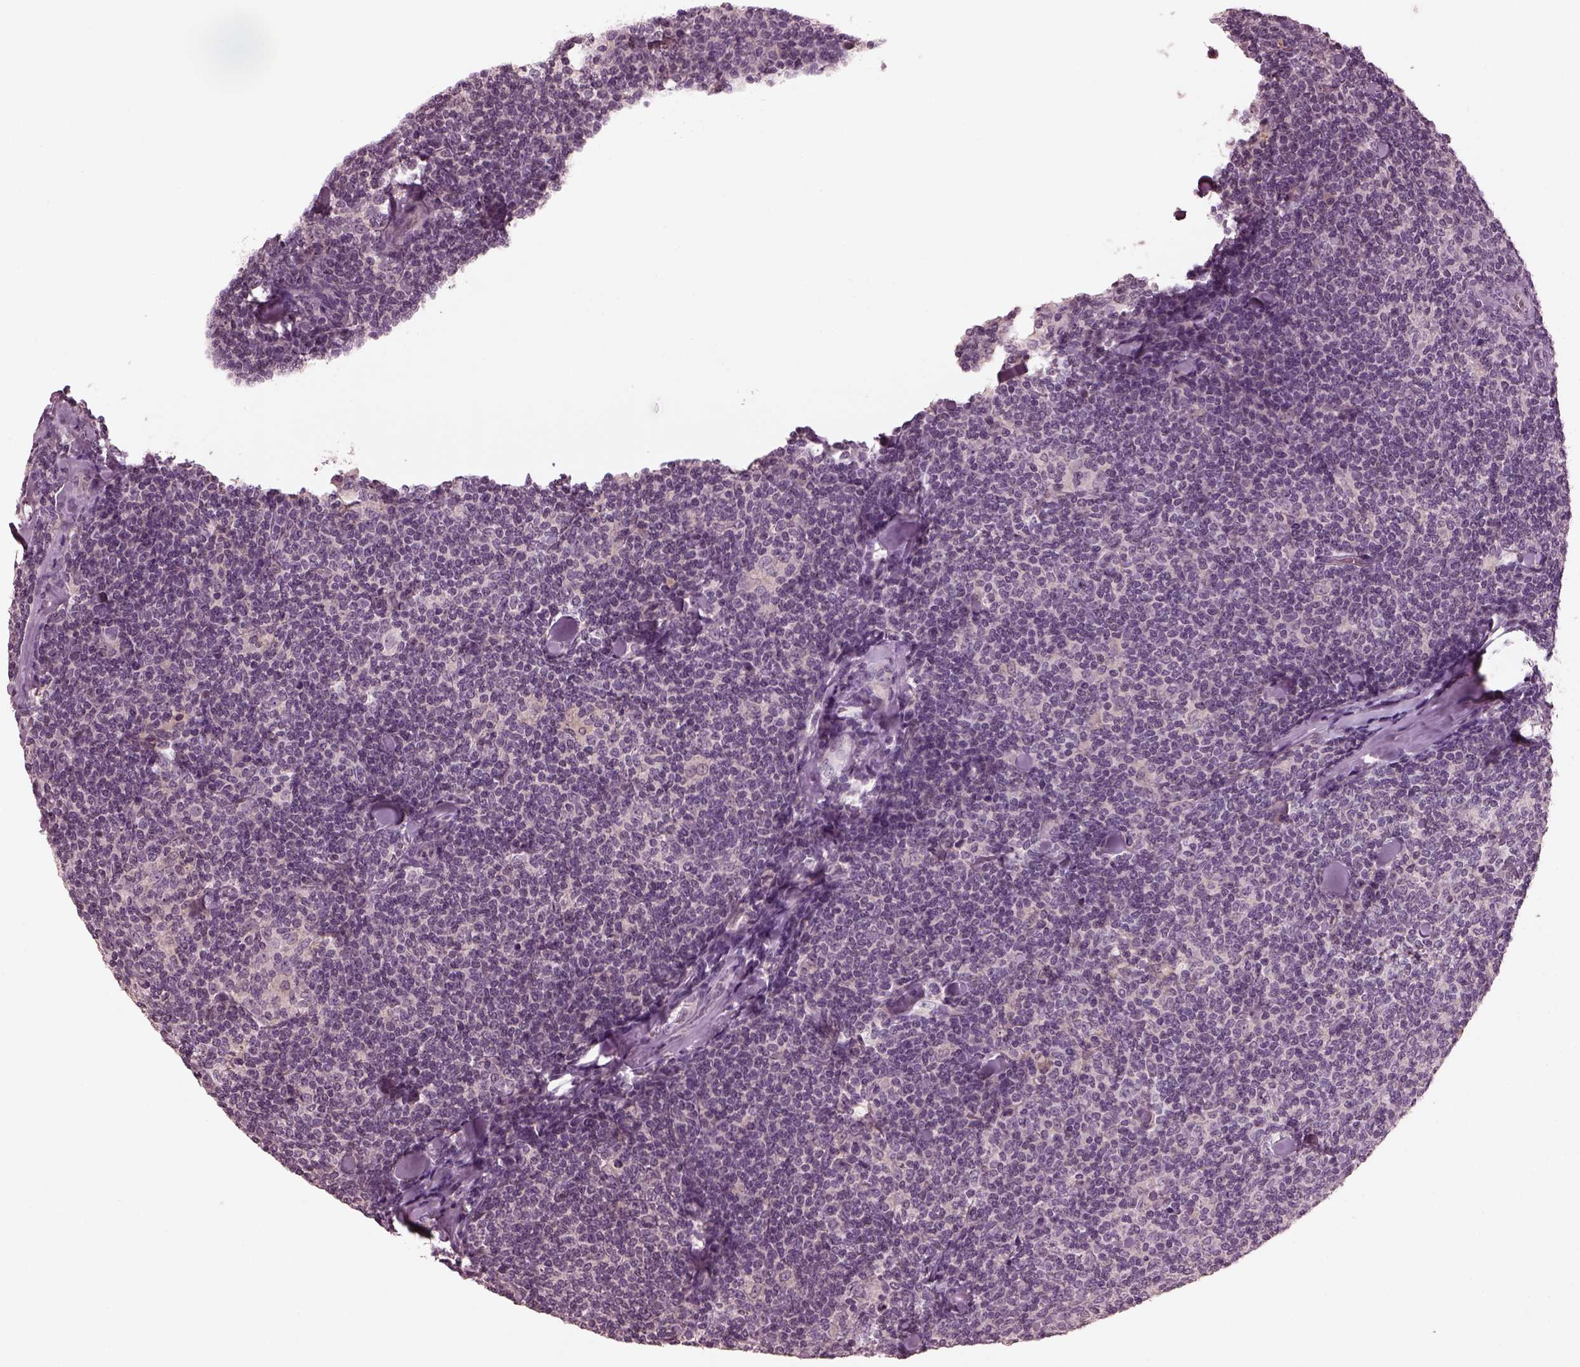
{"staining": {"intensity": "negative", "quantity": "none", "location": "none"}, "tissue": "lymphoma", "cell_type": "Tumor cells", "image_type": "cancer", "snomed": [{"axis": "morphology", "description": "Malignant lymphoma, non-Hodgkin's type, Low grade"}, {"axis": "topography", "description": "Lymph node"}], "caption": "There is no significant expression in tumor cells of malignant lymphoma, non-Hodgkin's type (low-grade).", "gene": "PORCN", "patient": {"sex": "female", "age": 56}}